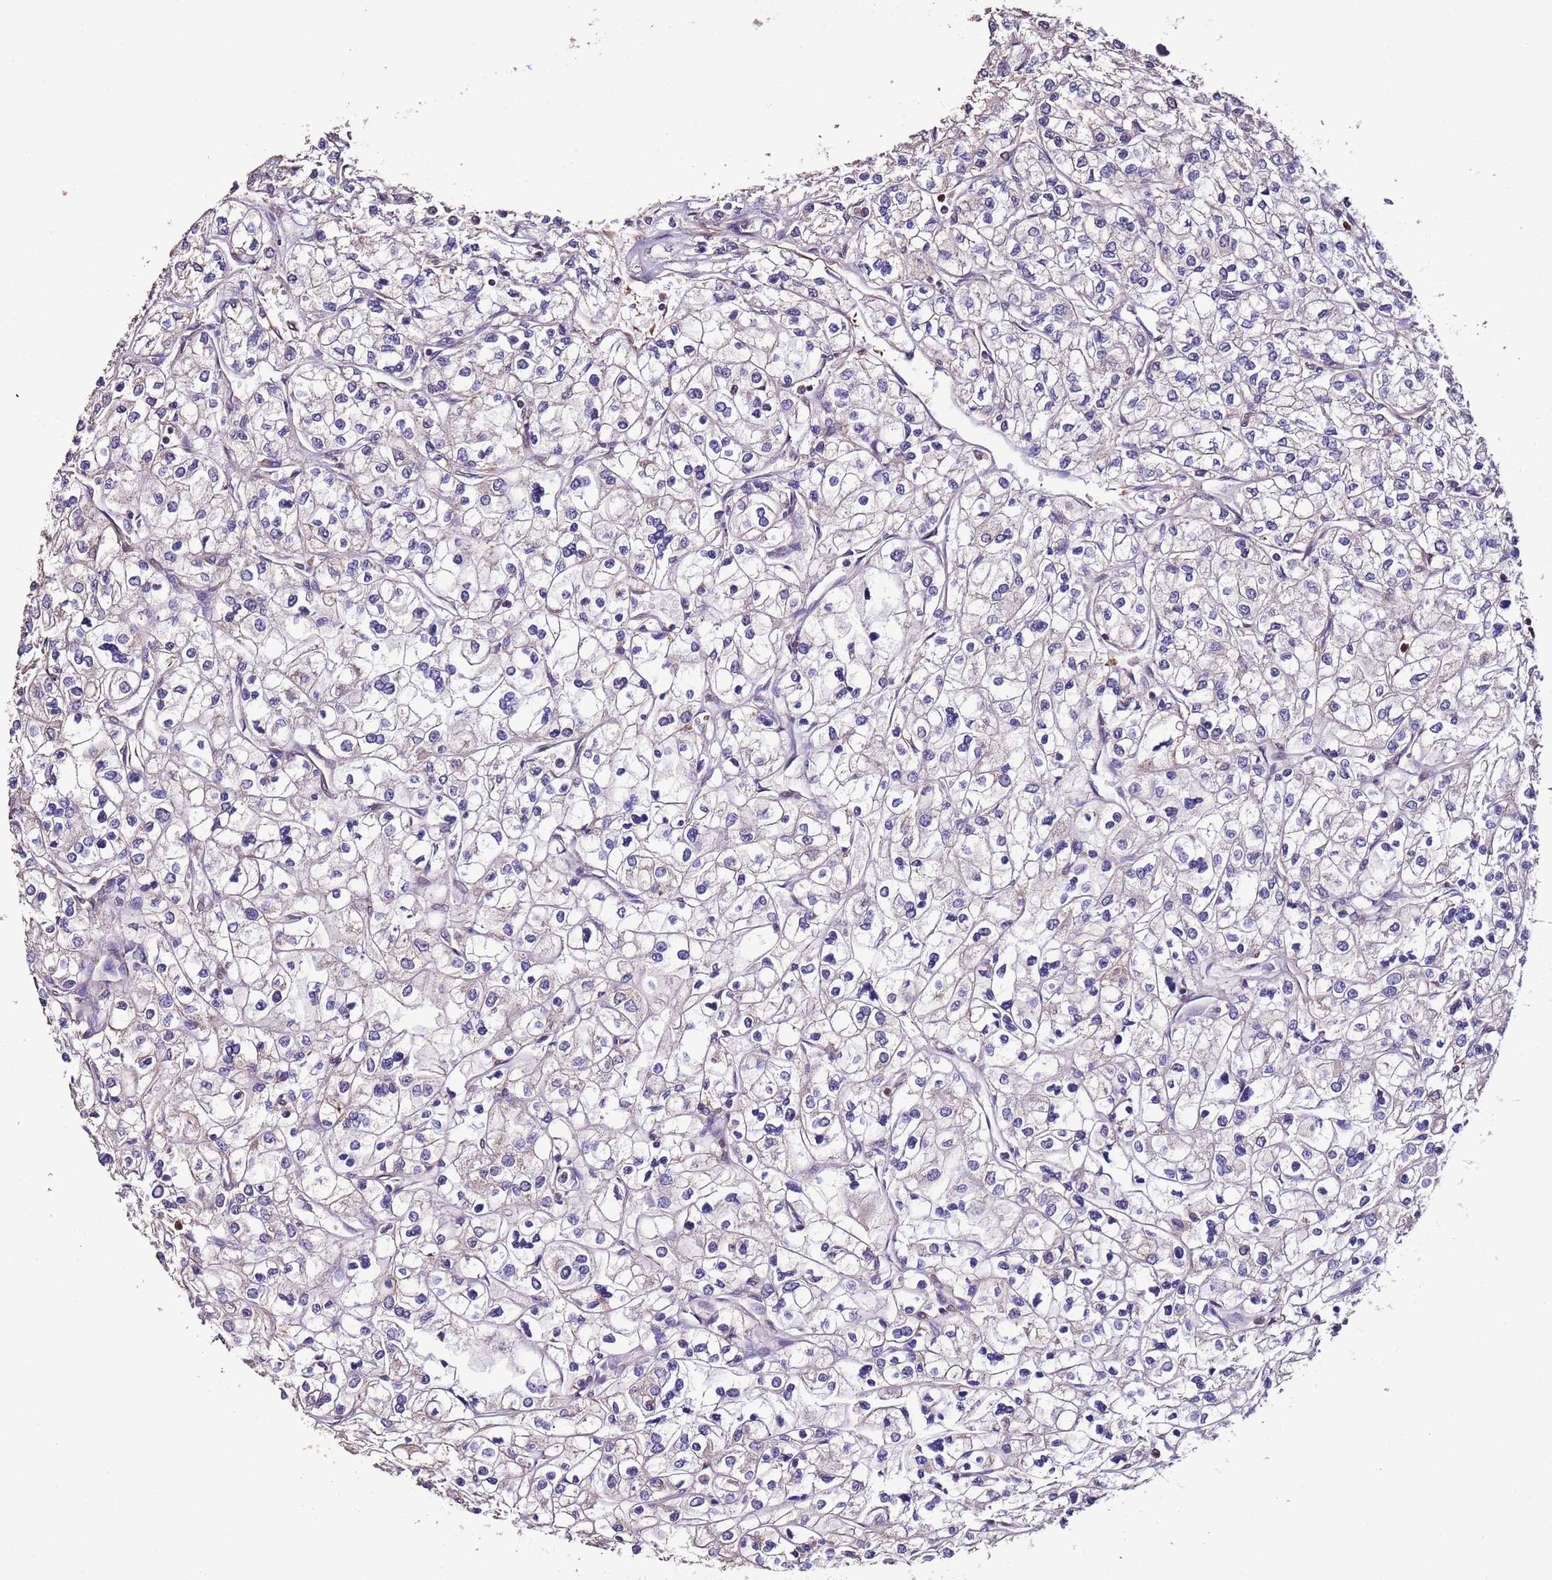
{"staining": {"intensity": "negative", "quantity": "none", "location": "none"}, "tissue": "renal cancer", "cell_type": "Tumor cells", "image_type": "cancer", "snomed": [{"axis": "morphology", "description": "Adenocarcinoma, NOS"}, {"axis": "topography", "description": "Kidney"}], "caption": "Image shows no protein positivity in tumor cells of renal adenocarcinoma tissue. The staining was performed using DAB (3,3'-diaminobenzidine) to visualize the protein expression in brown, while the nuclei were stained in blue with hematoxylin (Magnification: 20x).", "gene": "SLC41A3", "patient": {"sex": "male", "age": 80}}